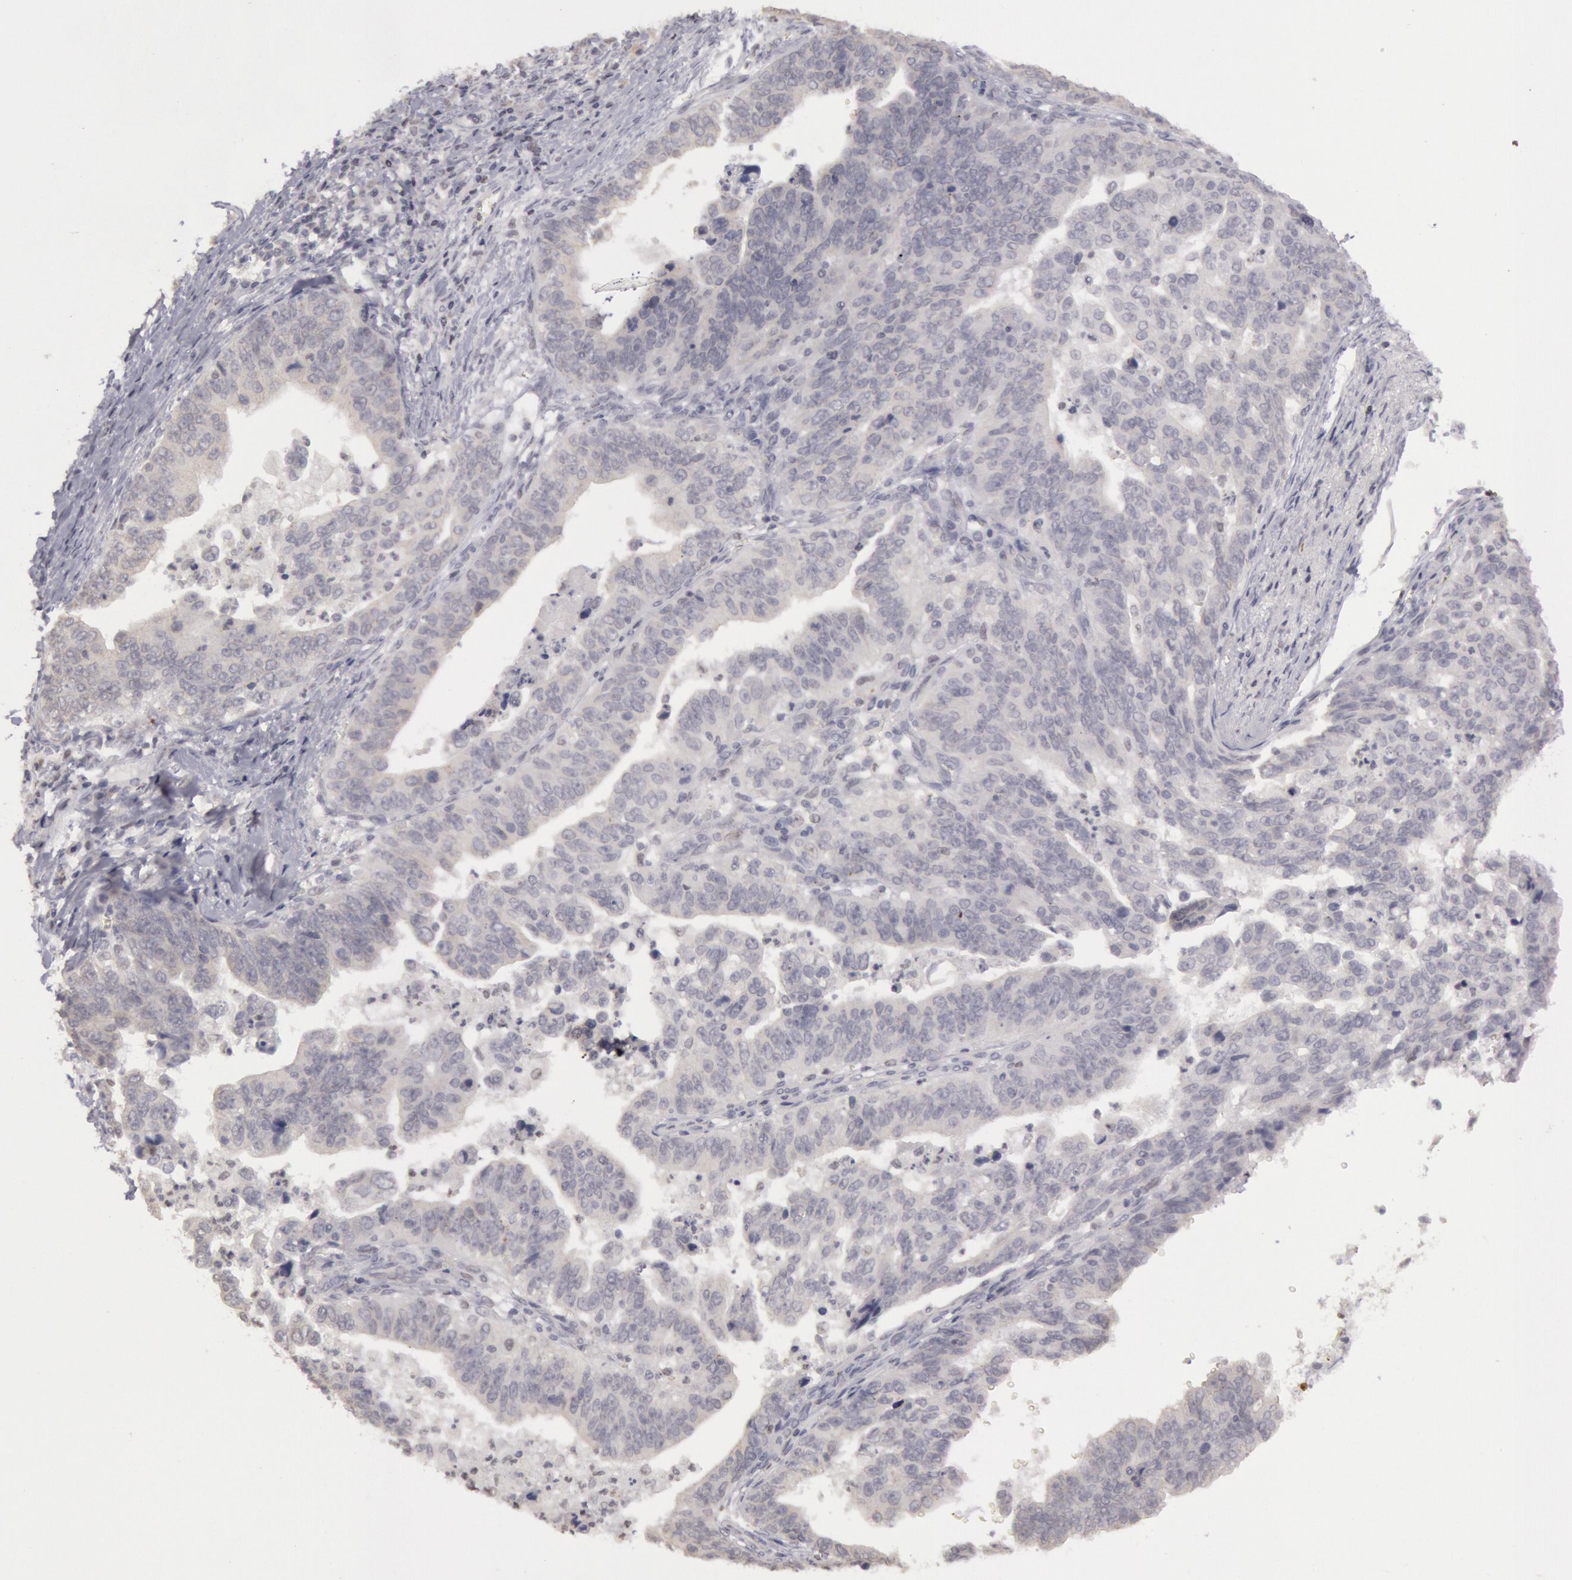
{"staining": {"intensity": "negative", "quantity": "none", "location": "none"}, "tissue": "stomach cancer", "cell_type": "Tumor cells", "image_type": "cancer", "snomed": [{"axis": "morphology", "description": "Adenocarcinoma, NOS"}, {"axis": "topography", "description": "Stomach, upper"}], "caption": "Micrograph shows no protein expression in tumor cells of adenocarcinoma (stomach) tissue.", "gene": "RIMBP3C", "patient": {"sex": "female", "age": 50}}